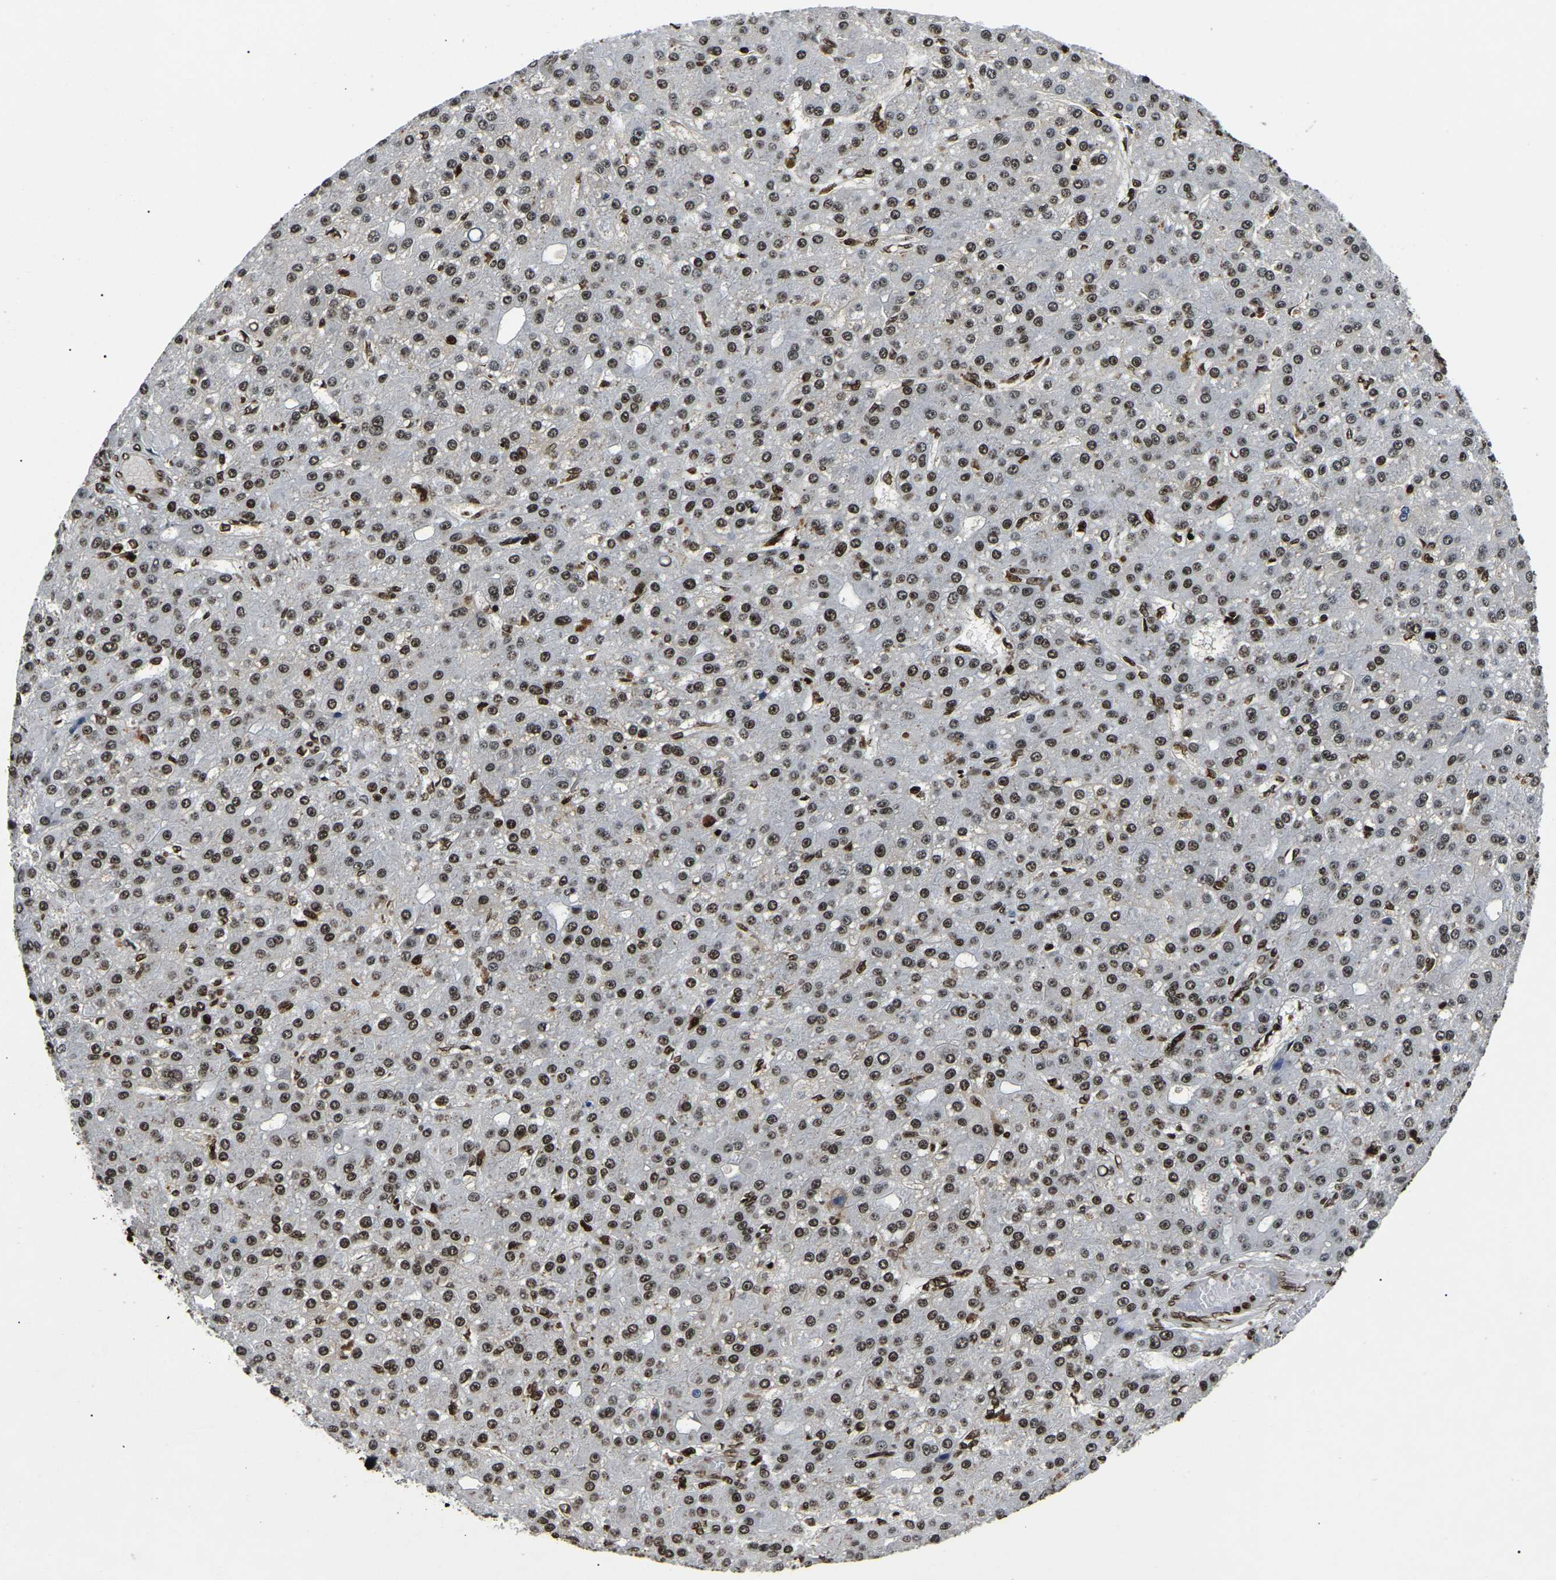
{"staining": {"intensity": "moderate", "quantity": ">75%", "location": "nuclear"}, "tissue": "liver cancer", "cell_type": "Tumor cells", "image_type": "cancer", "snomed": [{"axis": "morphology", "description": "Carcinoma, Hepatocellular, NOS"}, {"axis": "topography", "description": "Liver"}], "caption": "Protein expression analysis of human liver cancer reveals moderate nuclear positivity in about >75% of tumor cells.", "gene": "LRRC61", "patient": {"sex": "male", "age": 67}}